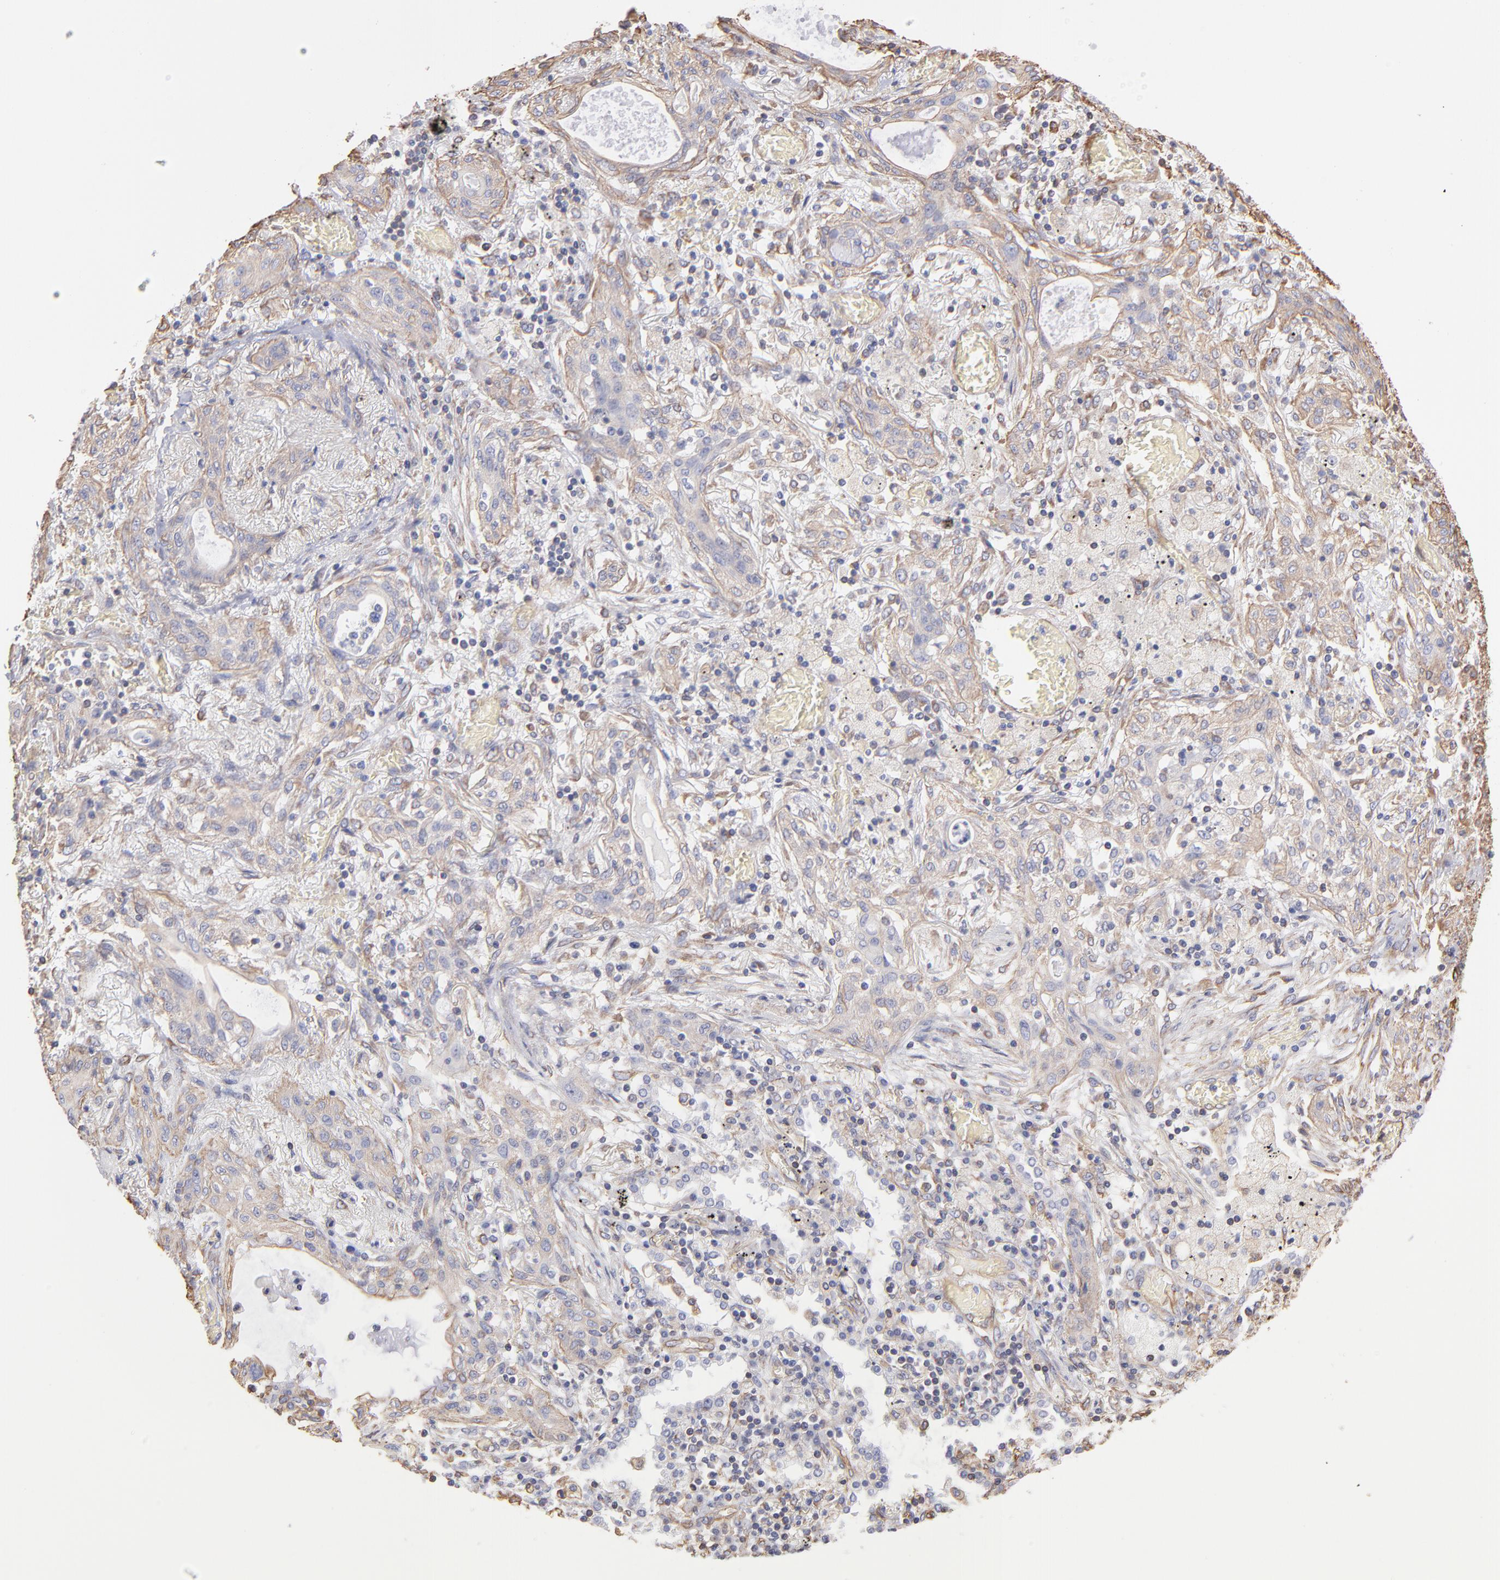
{"staining": {"intensity": "weak", "quantity": "25%-75%", "location": "cytoplasmic/membranous"}, "tissue": "lung cancer", "cell_type": "Tumor cells", "image_type": "cancer", "snomed": [{"axis": "morphology", "description": "Squamous cell carcinoma, NOS"}, {"axis": "topography", "description": "Lung"}], "caption": "Immunohistochemistry image of neoplastic tissue: human lung cancer stained using immunohistochemistry demonstrates low levels of weak protein expression localized specifically in the cytoplasmic/membranous of tumor cells, appearing as a cytoplasmic/membranous brown color.", "gene": "PLEC", "patient": {"sex": "female", "age": 47}}